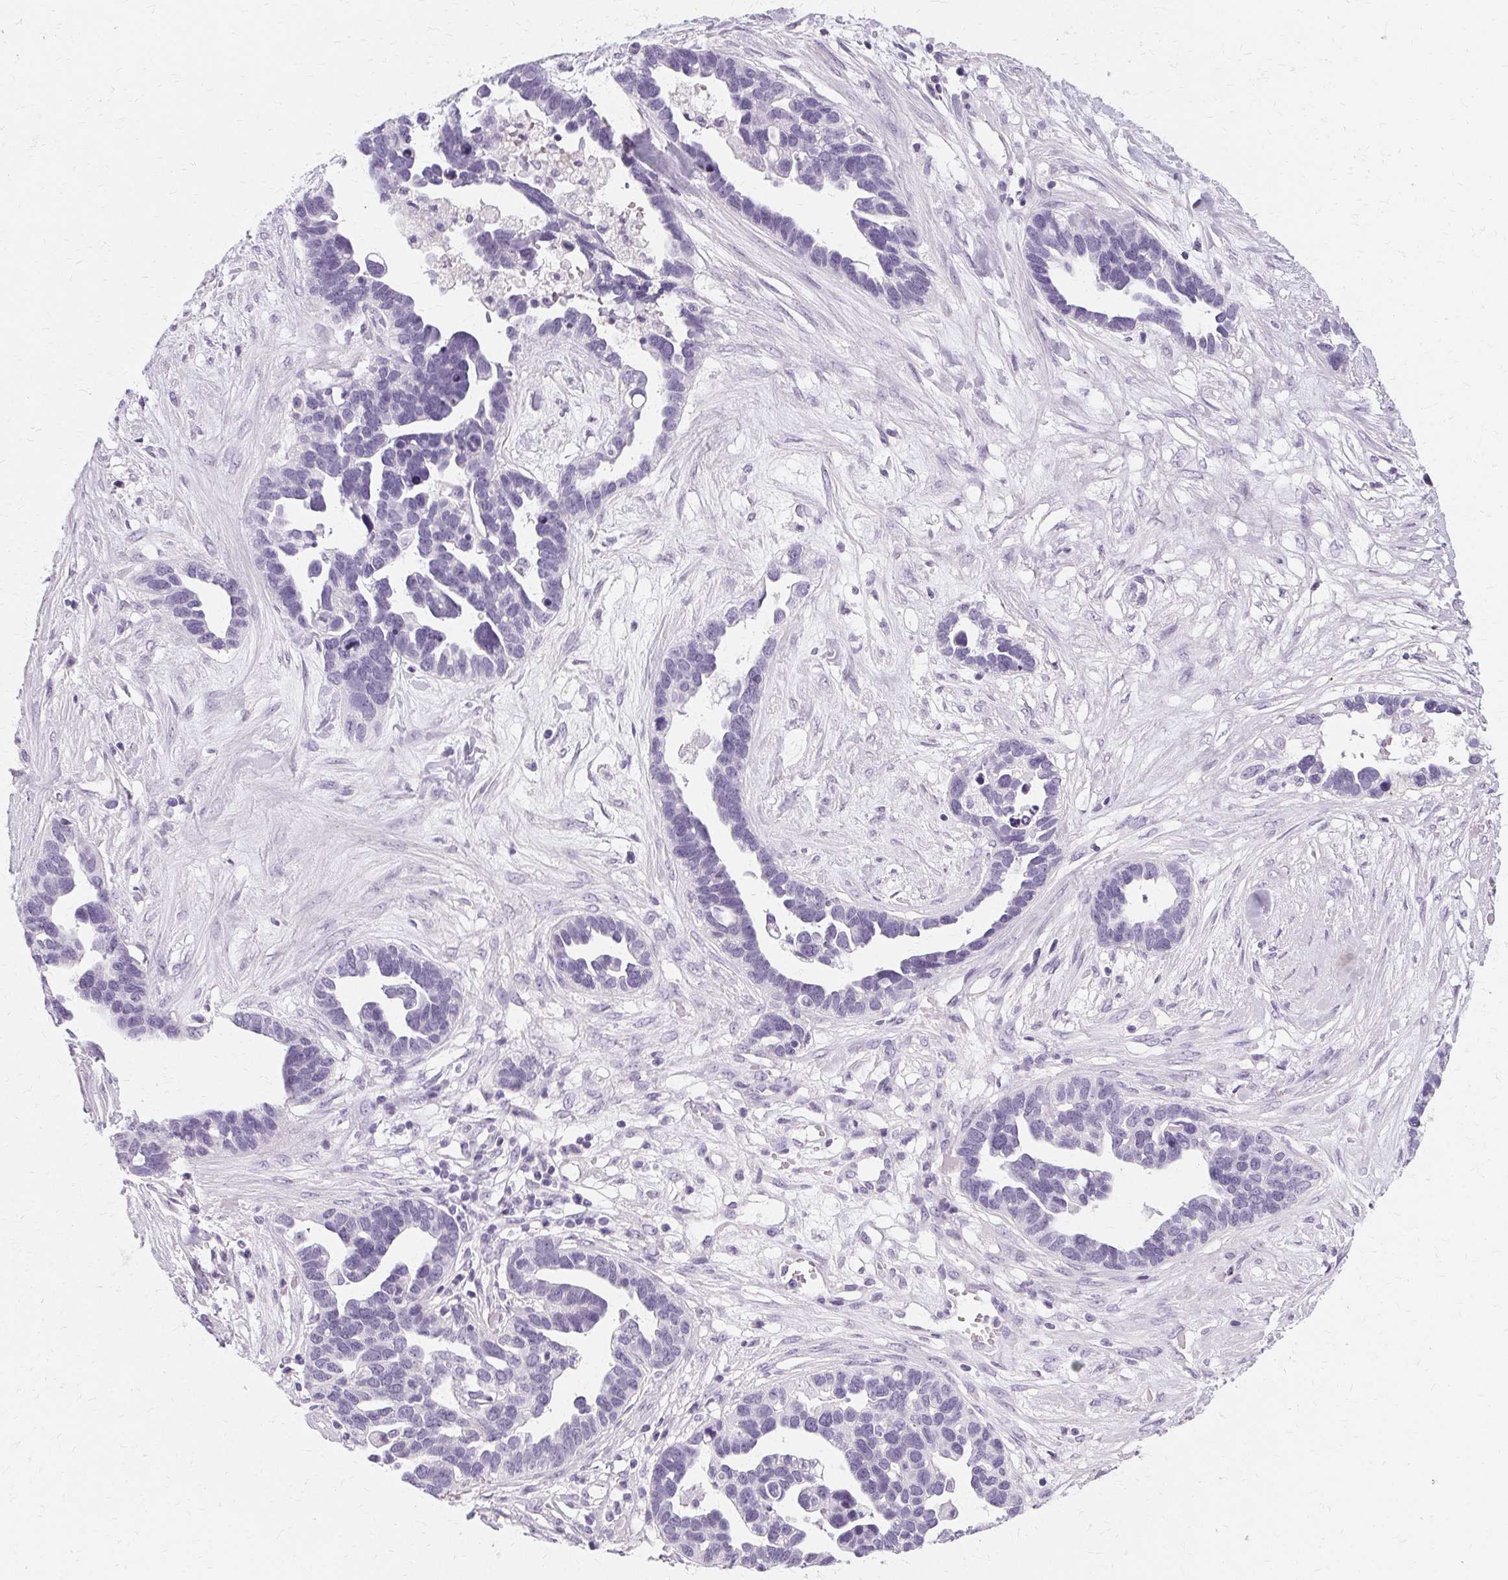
{"staining": {"intensity": "negative", "quantity": "none", "location": "none"}, "tissue": "ovarian cancer", "cell_type": "Tumor cells", "image_type": "cancer", "snomed": [{"axis": "morphology", "description": "Cystadenocarcinoma, serous, NOS"}, {"axis": "topography", "description": "Ovary"}], "caption": "This is a photomicrograph of IHC staining of serous cystadenocarcinoma (ovarian), which shows no staining in tumor cells. (Brightfield microscopy of DAB (3,3'-diaminobenzidine) IHC at high magnification).", "gene": "KRT6C", "patient": {"sex": "female", "age": 54}}